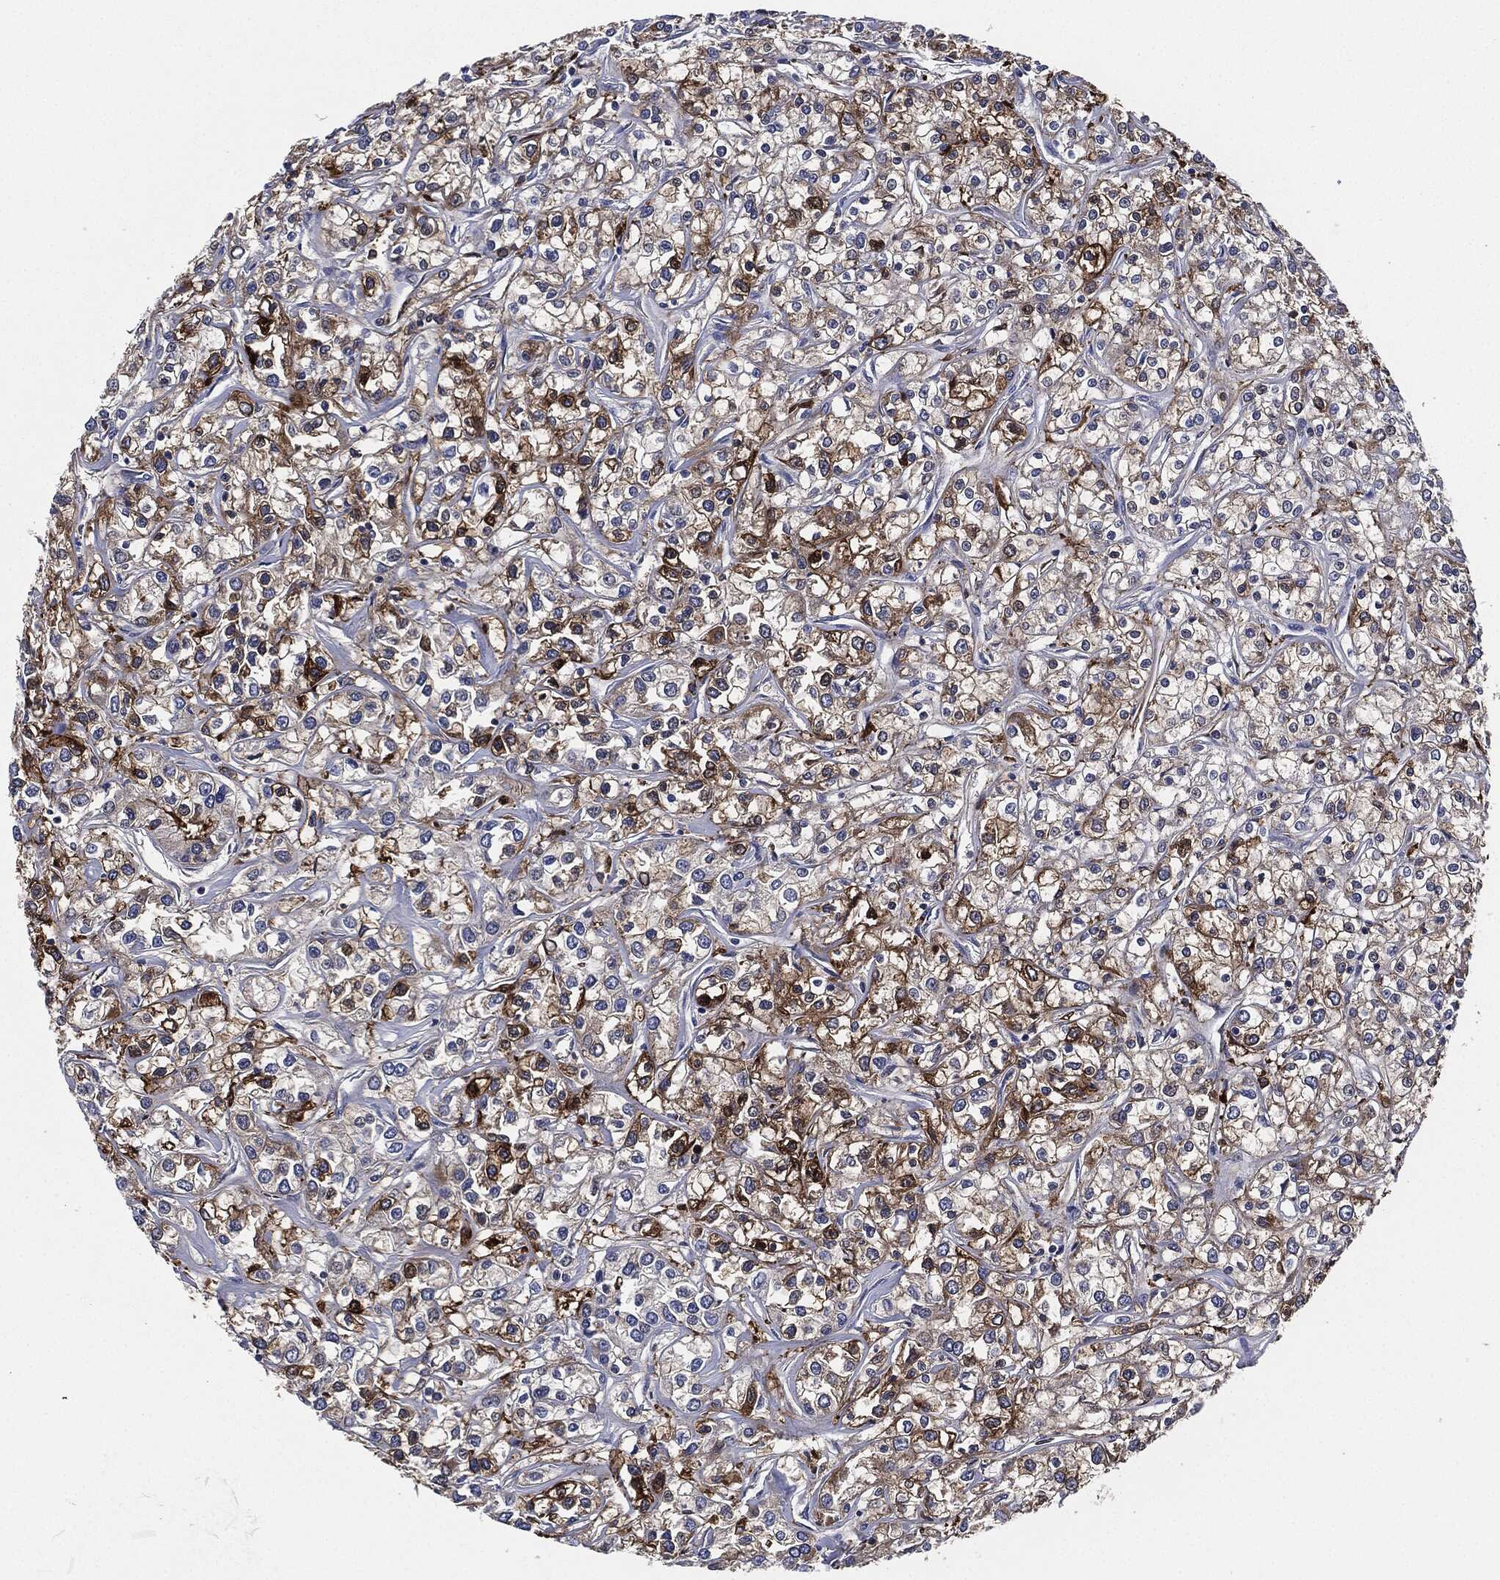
{"staining": {"intensity": "strong", "quantity": "25%-75%", "location": "cytoplasmic/membranous"}, "tissue": "renal cancer", "cell_type": "Tumor cells", "image_type": "cancer", "snomed": [{"axis": "morphology", "description": "Adenocarcinoma, NOS"}, {"axis": "topography", "description": "Kidney"}], "caption": "Strong cytoplasmic/membranous positivity is appreciated in approximately 25%-75% of tumor cells in renal cancer (adenocarcinoma). (Brightfield microscopy of DAB IHC at high magnification).", "gene": "TMEM11", "patient": {"sex": "female", "age": 59}}